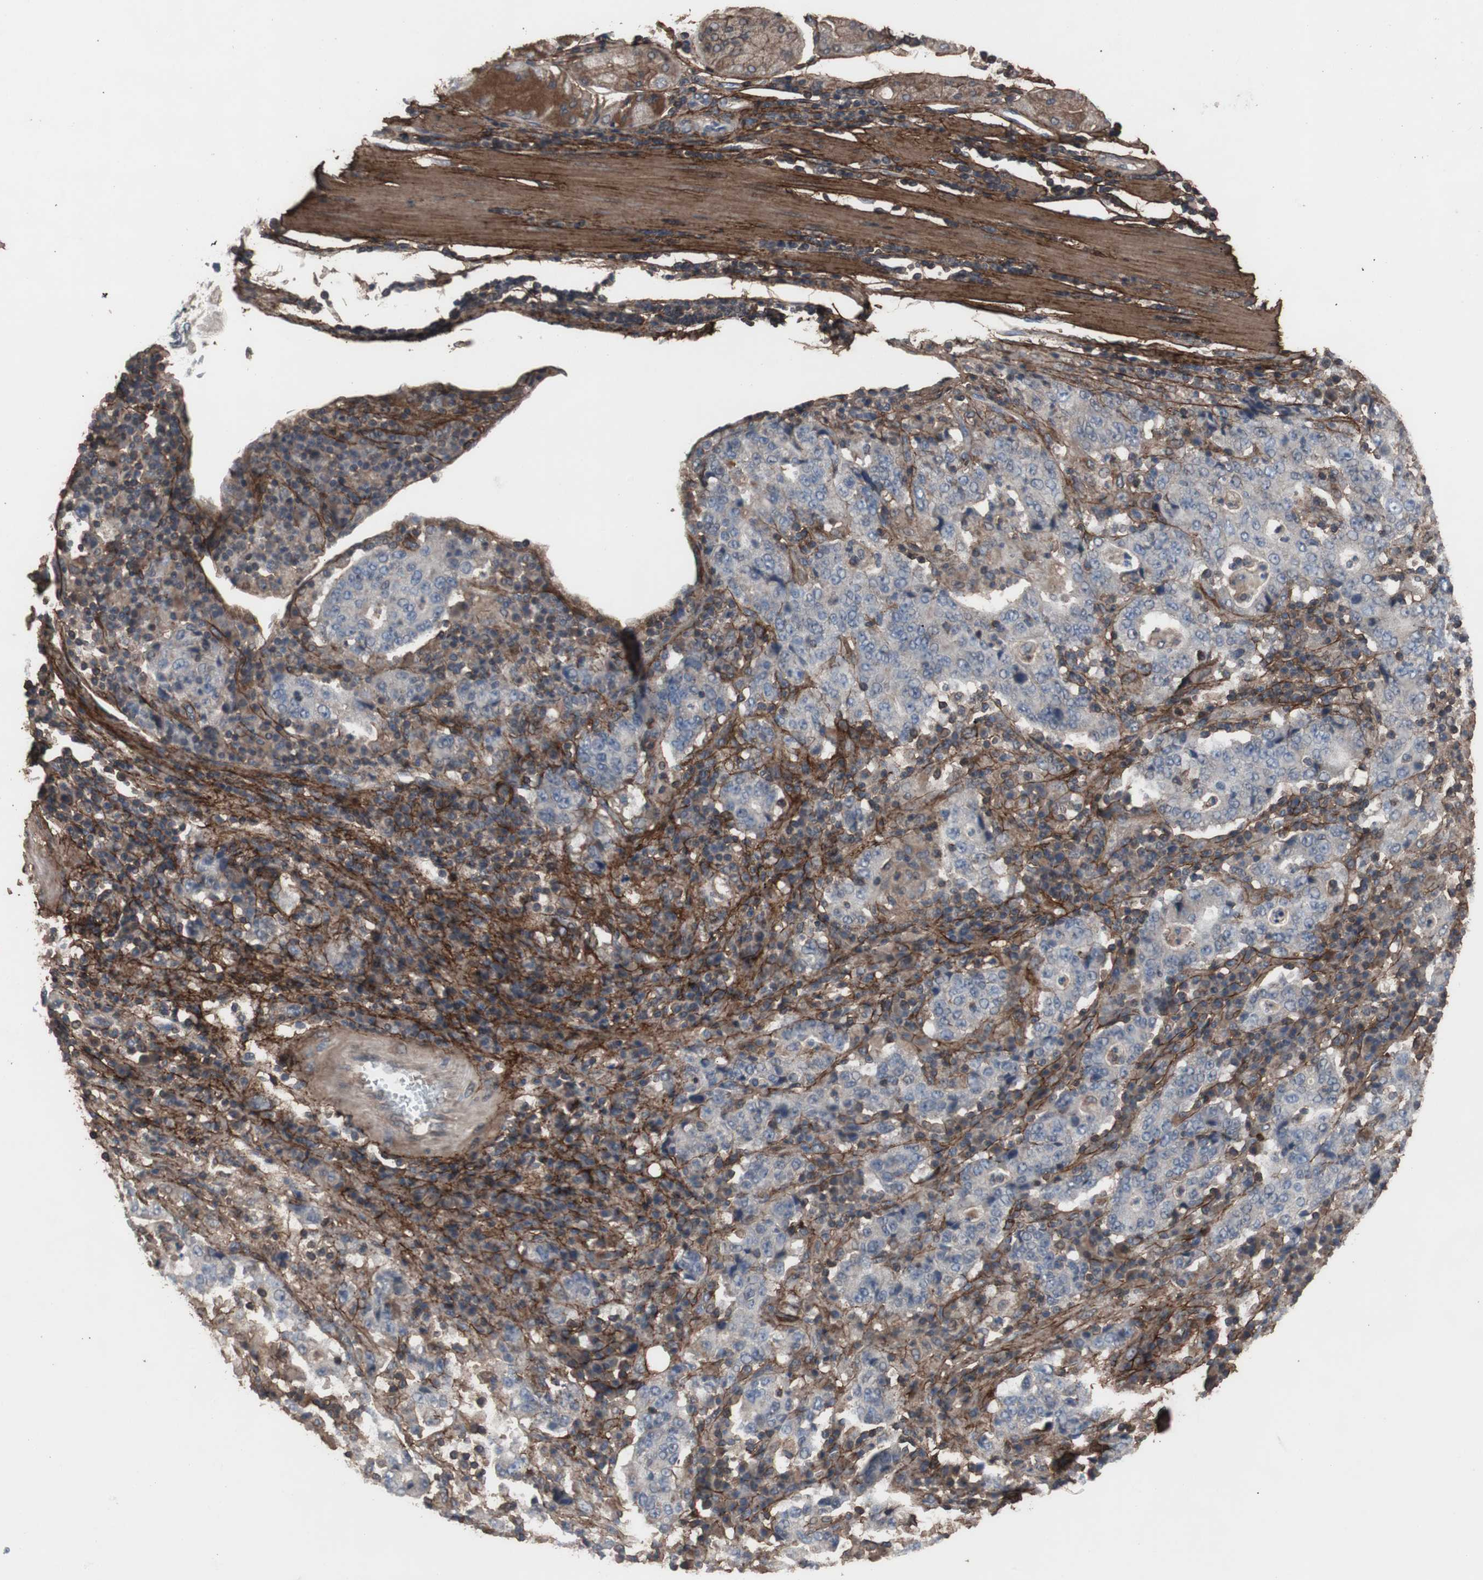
{"staining": {"intensity": "negative", "quantity": "none", "location": "none"}, "tissue": "stomach cancer", "cell_type": "Tumor cells", "image_type": "cancer", "snomed": [{"axis": "morphology", "description": "Normal tissue, NOS"}, {"axis": "morphology", "description": "Adenocarcinoma, NOS"}, {"axis": "topography", "description": "Stomach, upper"}, {"axis": "topography", "description": "Stomach"}], "caption": "This photomicrograph is of adenocarcinoma (stomach) stained with immunohistochemistry to label a protein in brown with the nuclei are counter-stained blue. There is no staining in tumor cells.", "gene": "COL6A2", "patient": {"sex": "male", "age": 59}}